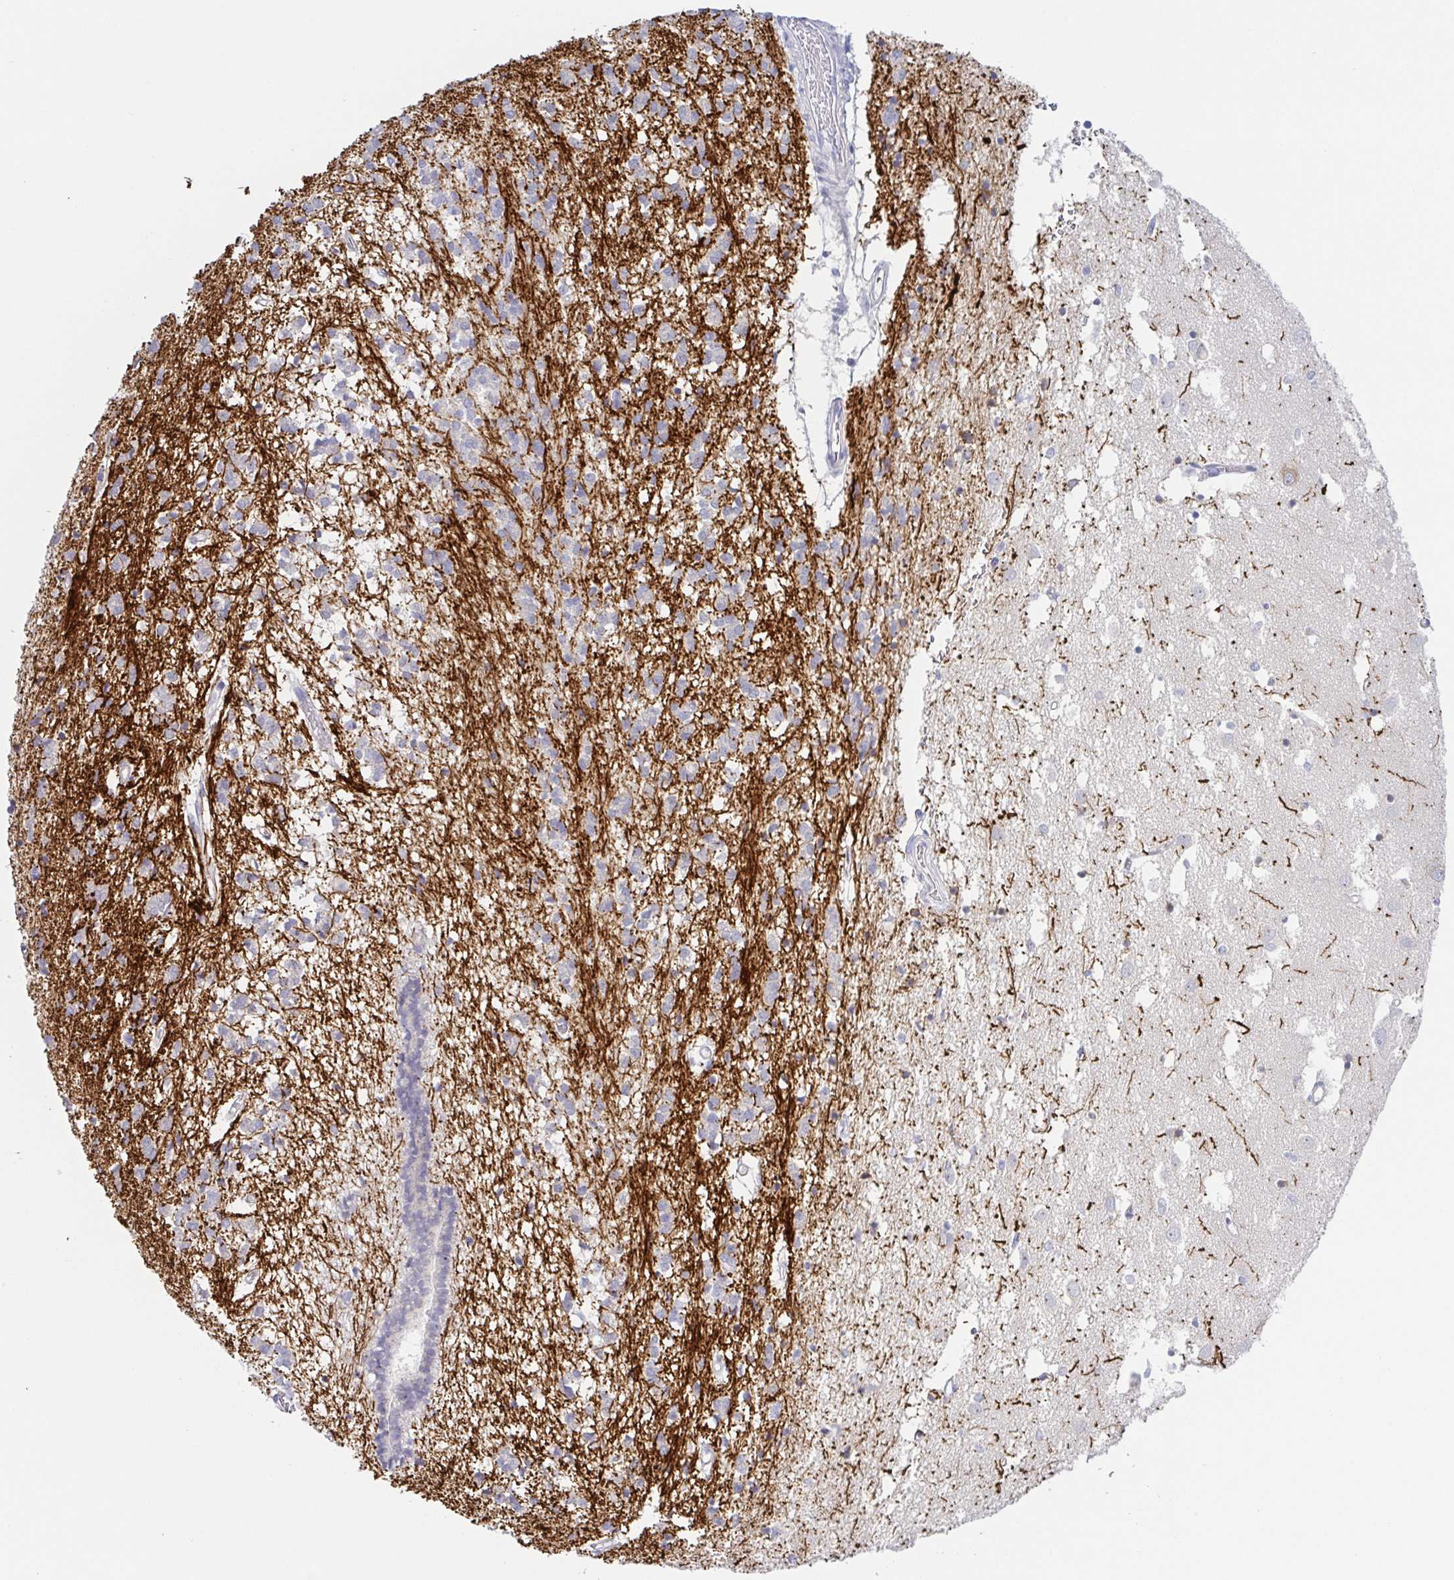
{"staining": {"intensity": "strong", "quantity": "<25%", "location": "cytoplasmic/membranous"}, "tissue": "caudate", "cell_type": "Glial cells", "image_type": "normal", "snomed": [{"axis": "morphology", "description": "Normal tissue, NOS"}, {"axis": "topography", "description": "Lateral ventricle wall"}], "caption": "Immunohistochemical staining of unremarkable human caudate exhibits medium levels of strong cytoplasmic/membranous expression in about <25% of glial cells.", "gene": "HTR2A", "patient": {"sex": "male", "age": 70}}